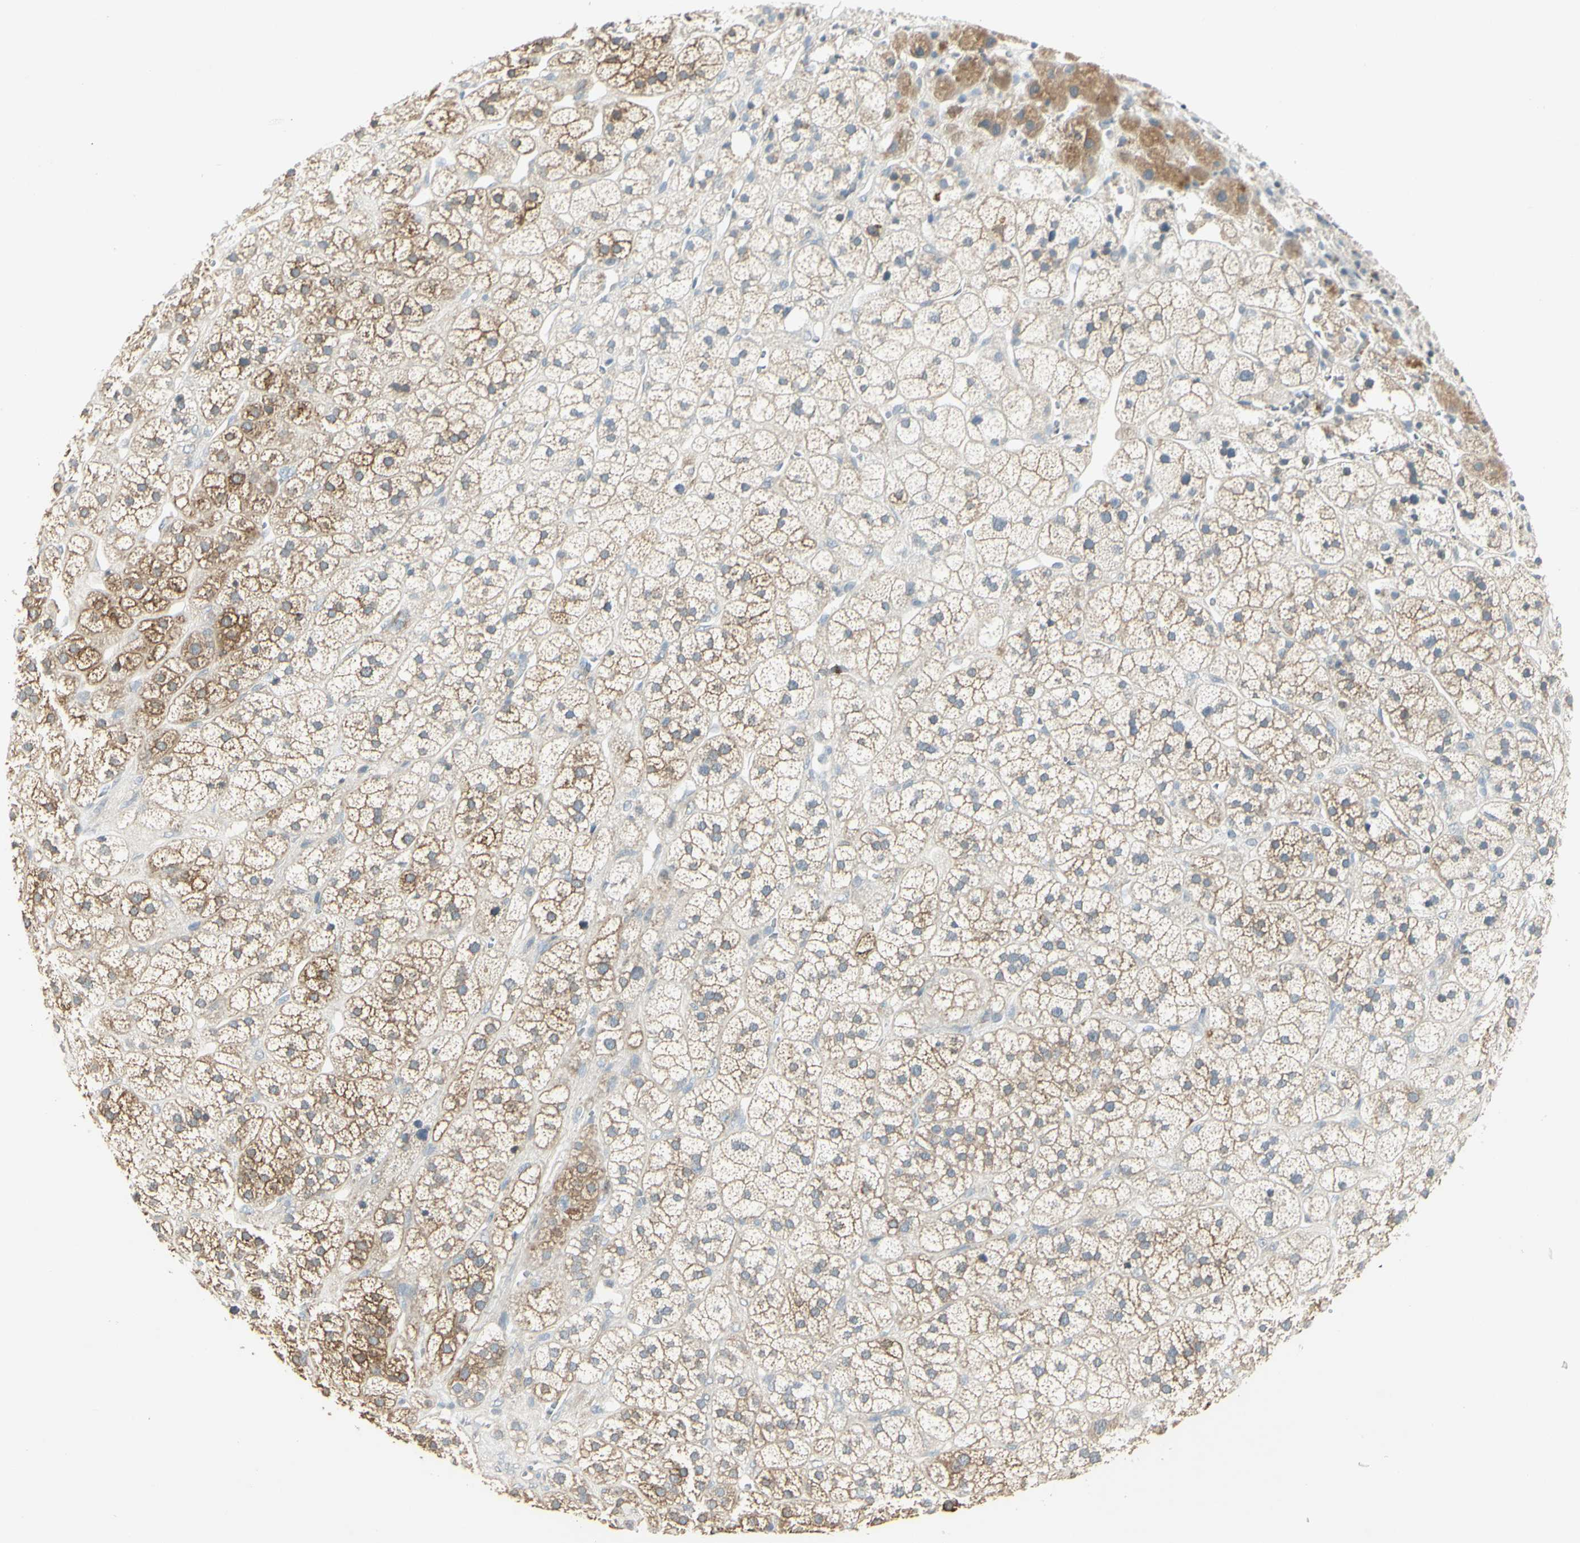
{"staining": {"intensity": "strong", "quantity": ">75%", "location": "cytoplasmic/membranous"}, "tissue": "adrenal gland", "cell_type": "Glandular cells", "image_type": "normal", "snomed": [{"axis": "morphology", "description": "Normal tissue, NOS"}, {"axis": "topography", "description": "Adrenal gland"}], "caption": "Approximately >75% of glandular cells in normal human adrenal gland show strong cytoplasmic/membranous protein positivity as visualized by brown immunohistochemical staining.", "gene": "CCNB2", "patient": {"sex": "male", "age": 56}}